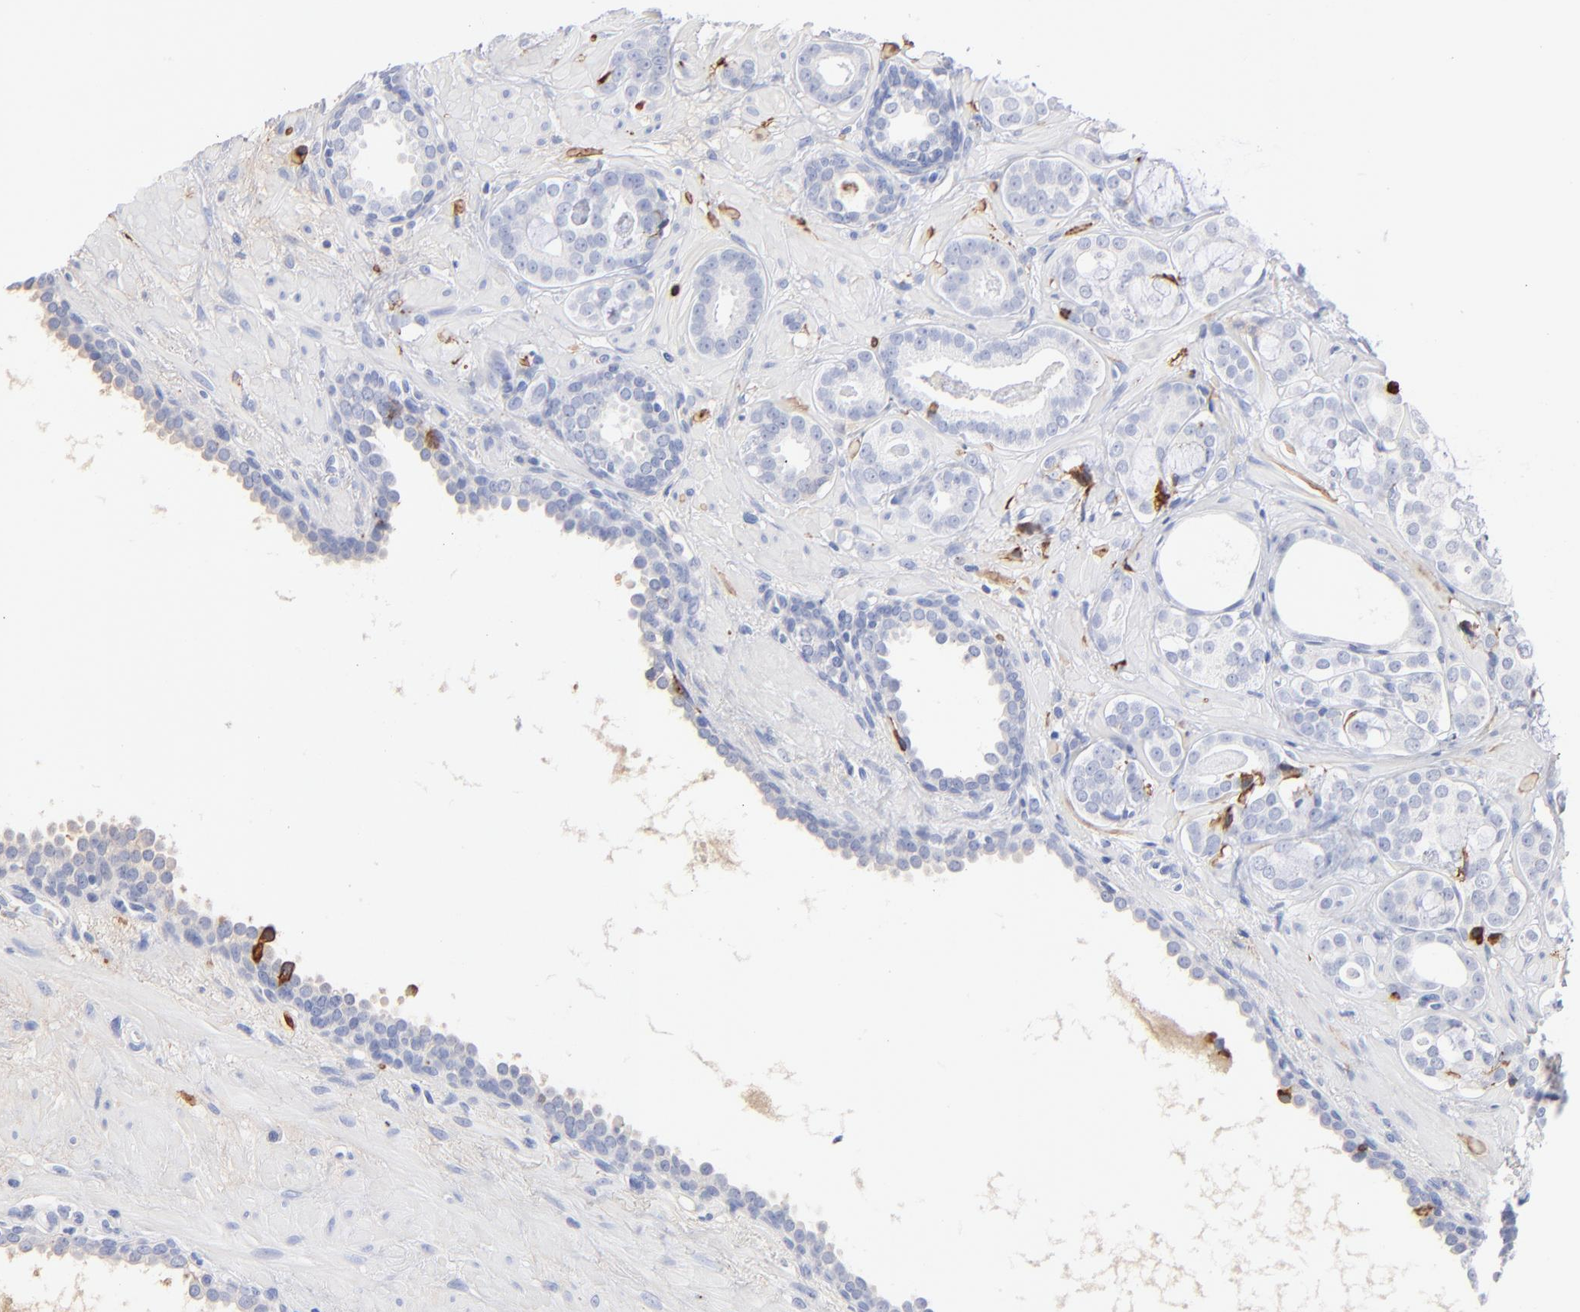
{"staining": {"intensity": "negative", "quantity": "none", "location": "none"}, "tissue": "prostate cancer", "cell_type": "Tumor cells", "image_type": "cancer", "snomed": [{"axis": "morphology", "description": "Adenocarcinoma, Low grade"}, {"axis": "topography", "description": "Prostate"}], "caption": "IHC of human adenocarcinoma (low-grade) (prostate) displays no staining in tumor cells.", "gene": "APOH", "patient": {"sex": "male", "age": 57}}